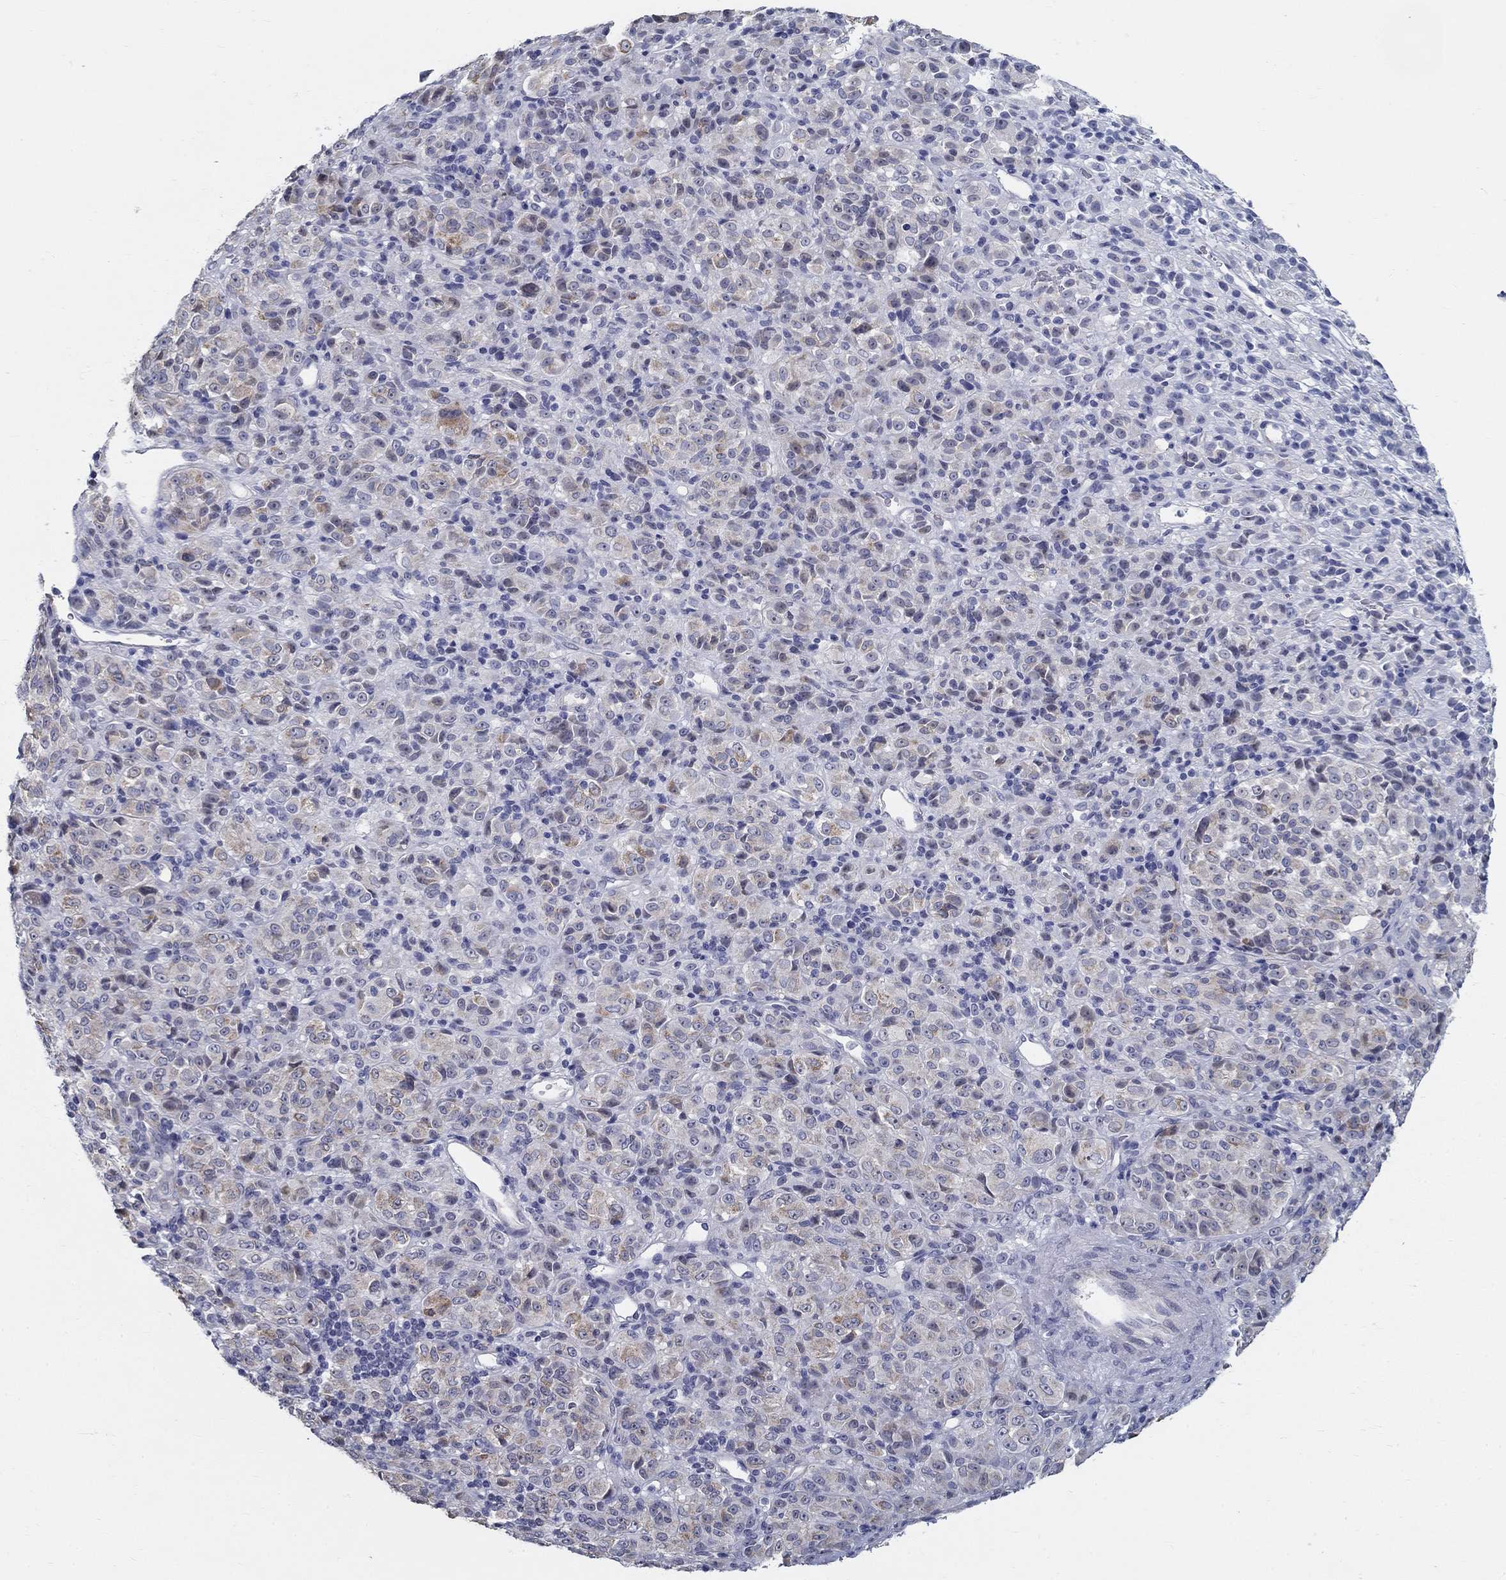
{"staining": {"intensity": "weak", "quantity": "<25%", "location": "cytoplasmic/membranous"}, "tissue": "melanoma", "cell_type": "Tumor cells", "image_type": "cancer", "snomed": [{"axis": "morphology", "description": "Malignant melanoma, Metastatic site"}, {"axis": "topography", "description": "Brain"}], "caption": "There is no significant expression in tumor cells of melanoma.", "gene": "GUCA1A", "patient": {"sex": "female", "age": 56}}